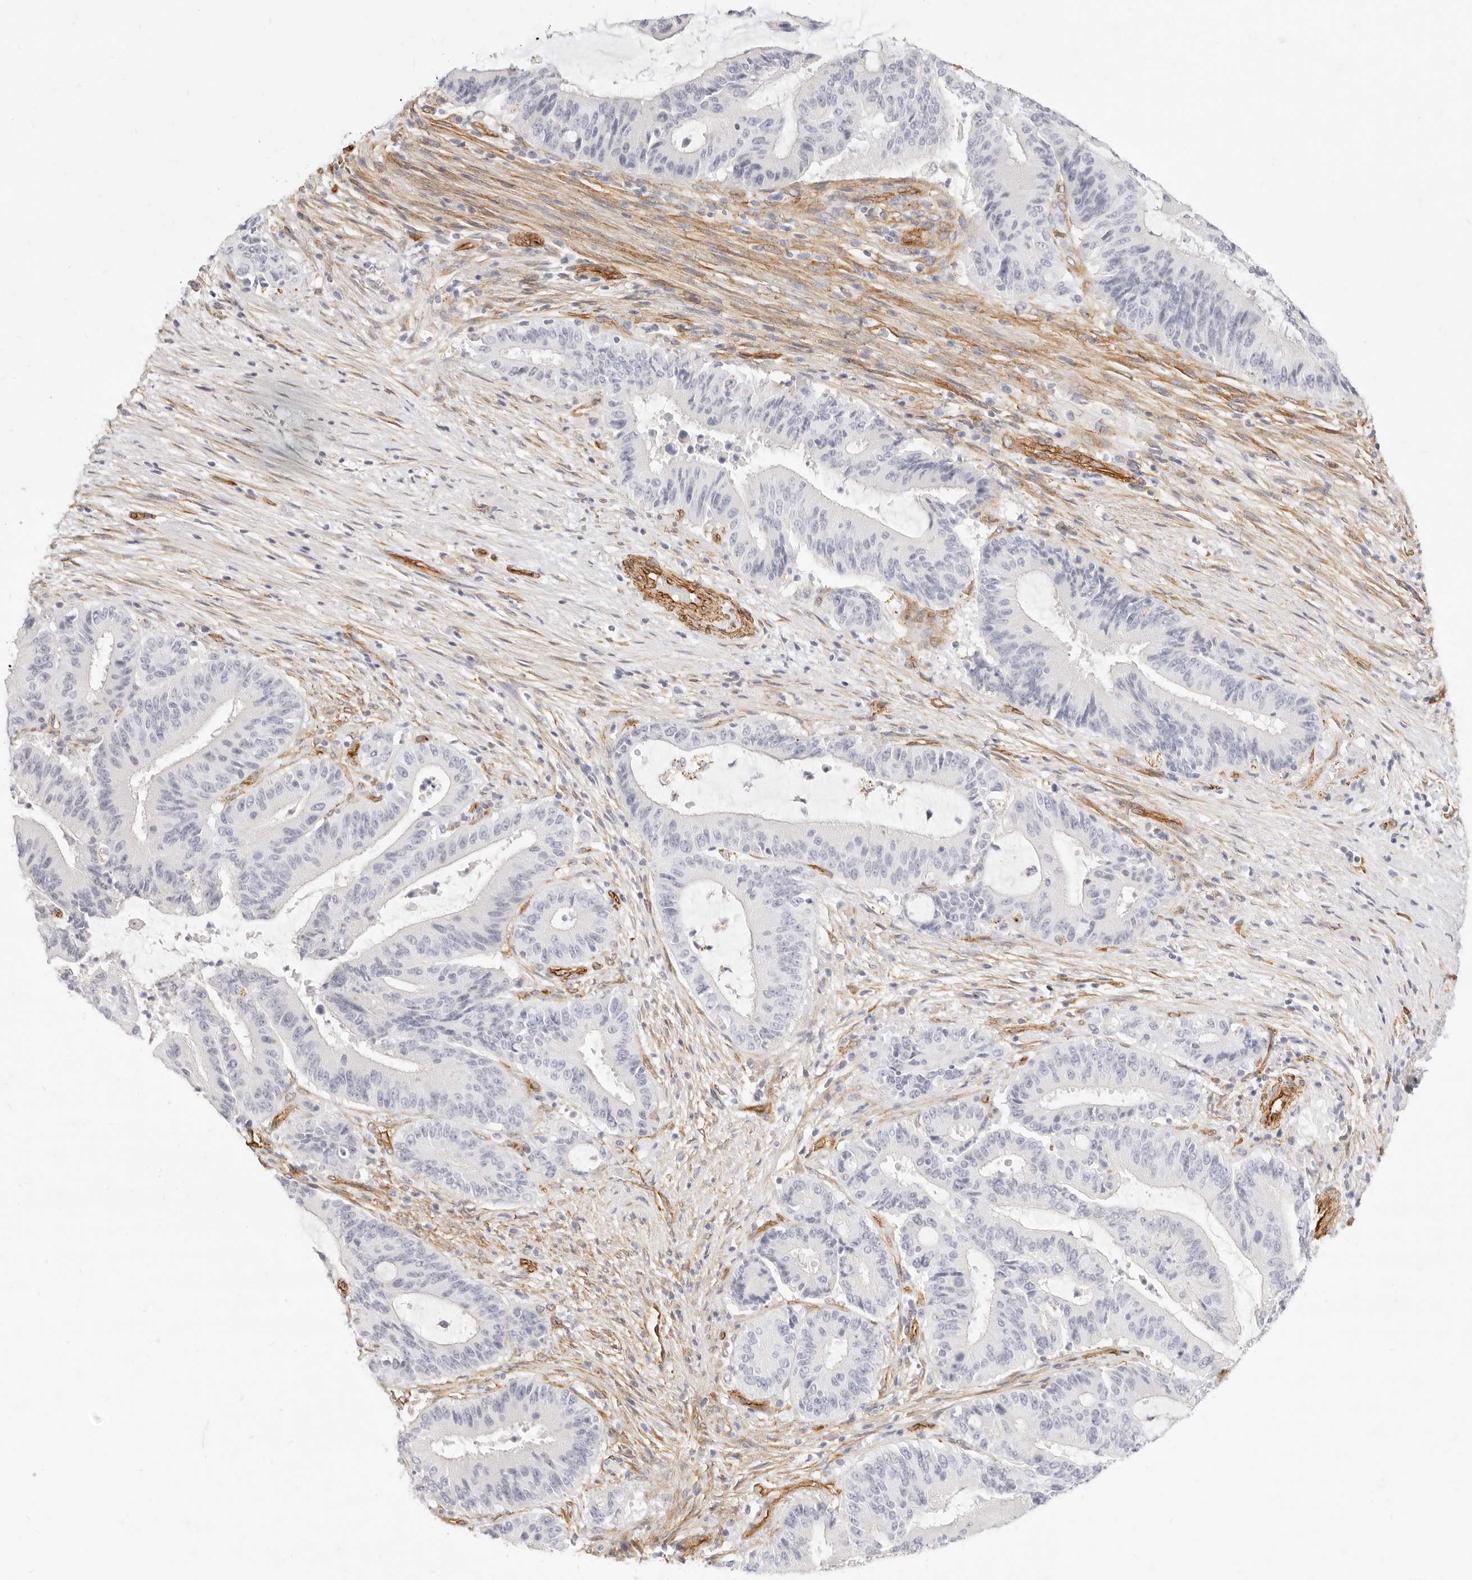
{"staining": {"intensity": "negative", "quantity": "none", "location": "none"}, "tissue": "liver cancer", "cell_type": "Tumor cells", "image_type": "cancer", "snomed": [{"axis": "morphology", "description": "Normal tissue, NOS"}, {"axis": "morphology", "description": "Cholangiocarcinoma"}, {"axis": "topography", "description": "Liver"}, {"axis": "topography", "description": "Peripheral nerve tissue"}], "caption": "High magnification brightfield microscopy of liver cancer stained with DAB (3,3'-diaminobenzidine) (brown) and counterstained with hematoxylin (blue): tumor cells show no significant positivity. (IHC, brightfield microscopy, high magnification).", "gene": "NUS1", "patient": {"sex": "female", "age": 73}}